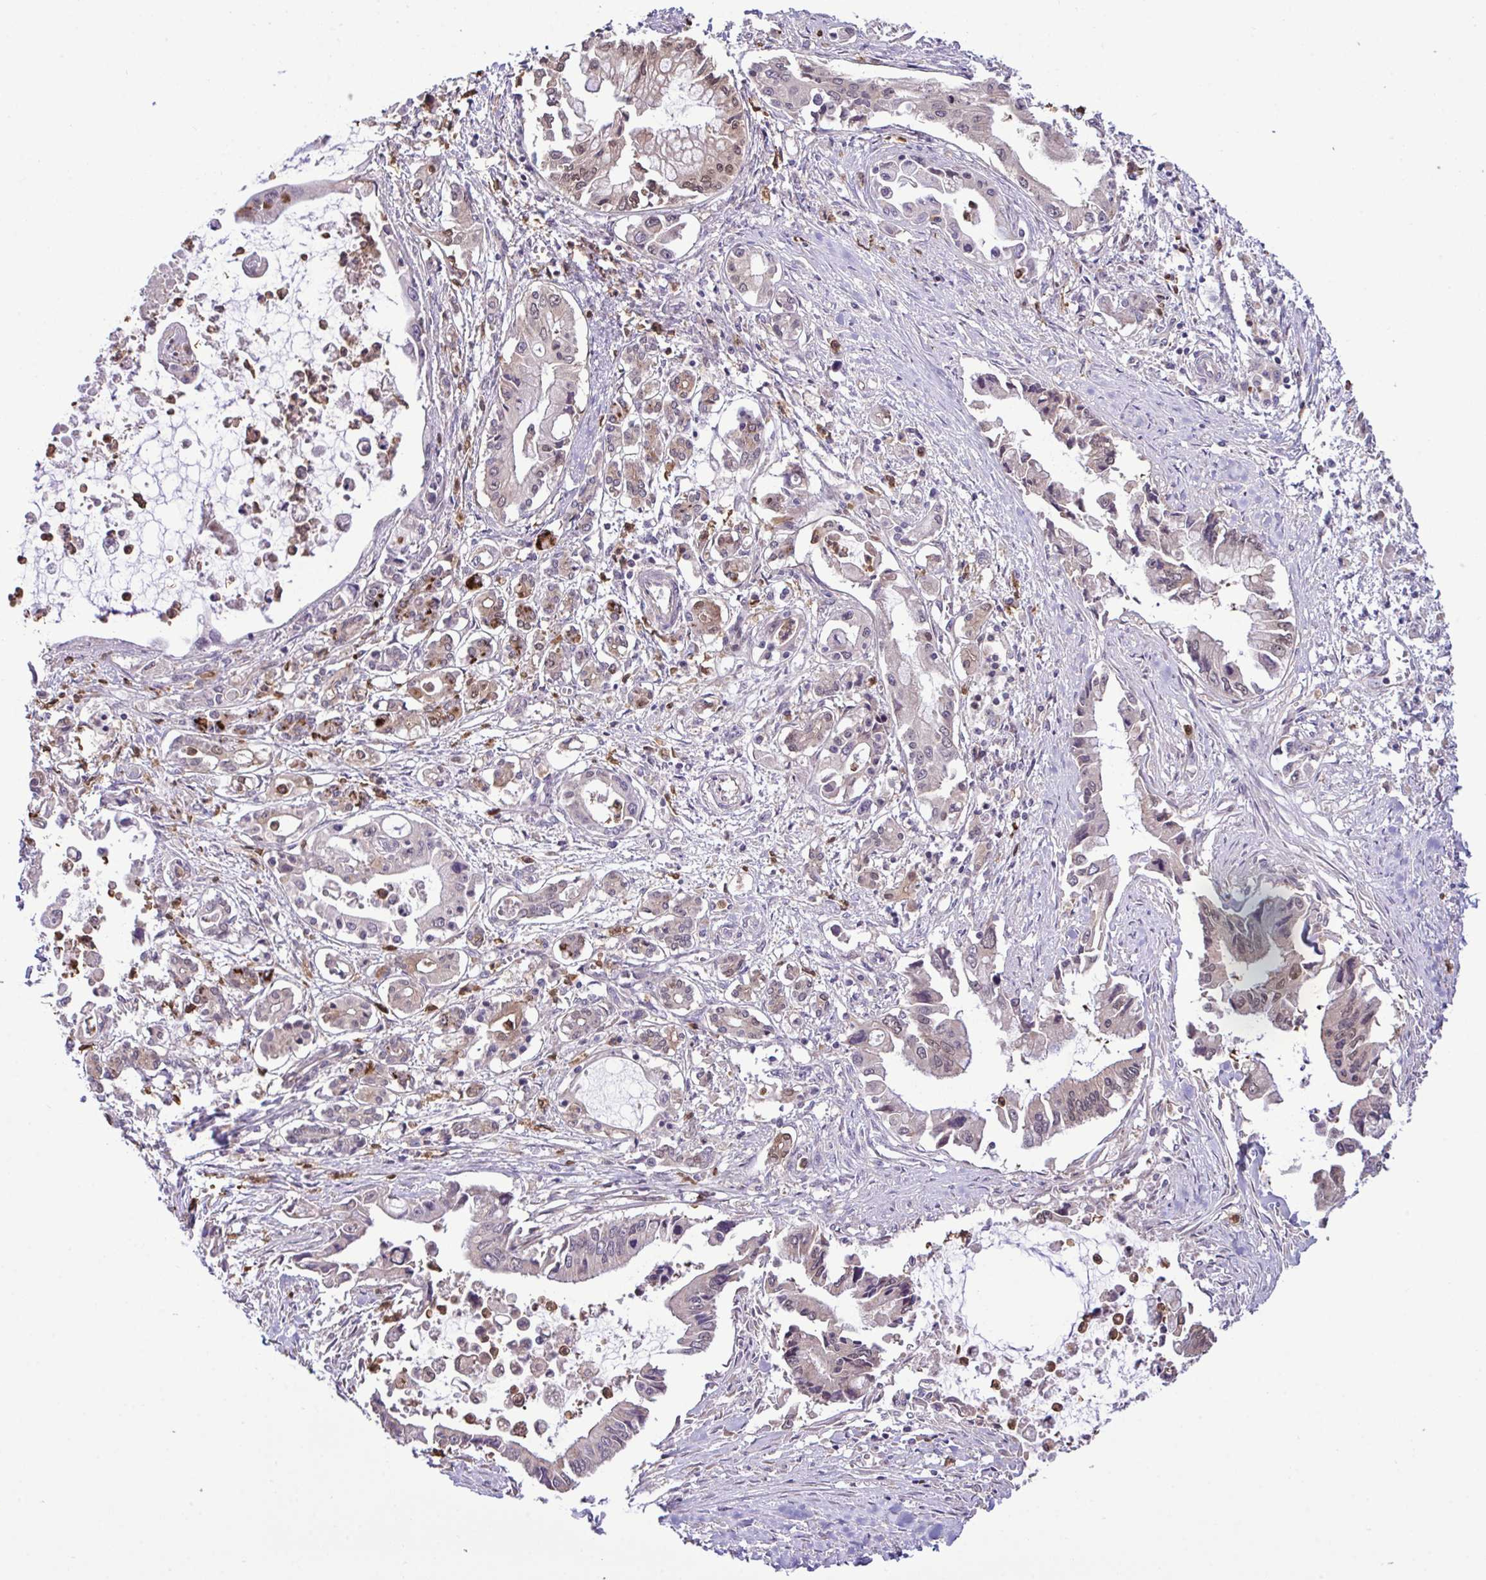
{"staining": {"intensity": "weak", "quantity": "<25%", "location": "cytoplasmic/membranous,nuclear"}, "tissue": "pancreatic cancer", "cell_type": "Tumor cells", "image_type": "cancer", "snomed": [{"axis": "morphology", "description": "Adenocarcinoma, NOS"}, {"axis": "topography", "description": "Pancreas"}], "caption": "Immunohistochemical staining of adenocarcinoma (pancreatic) exhibits no significant positivity in tumor cells.", "gene": "CMPK1", "patient": {"sex": "male", "age": 84}}